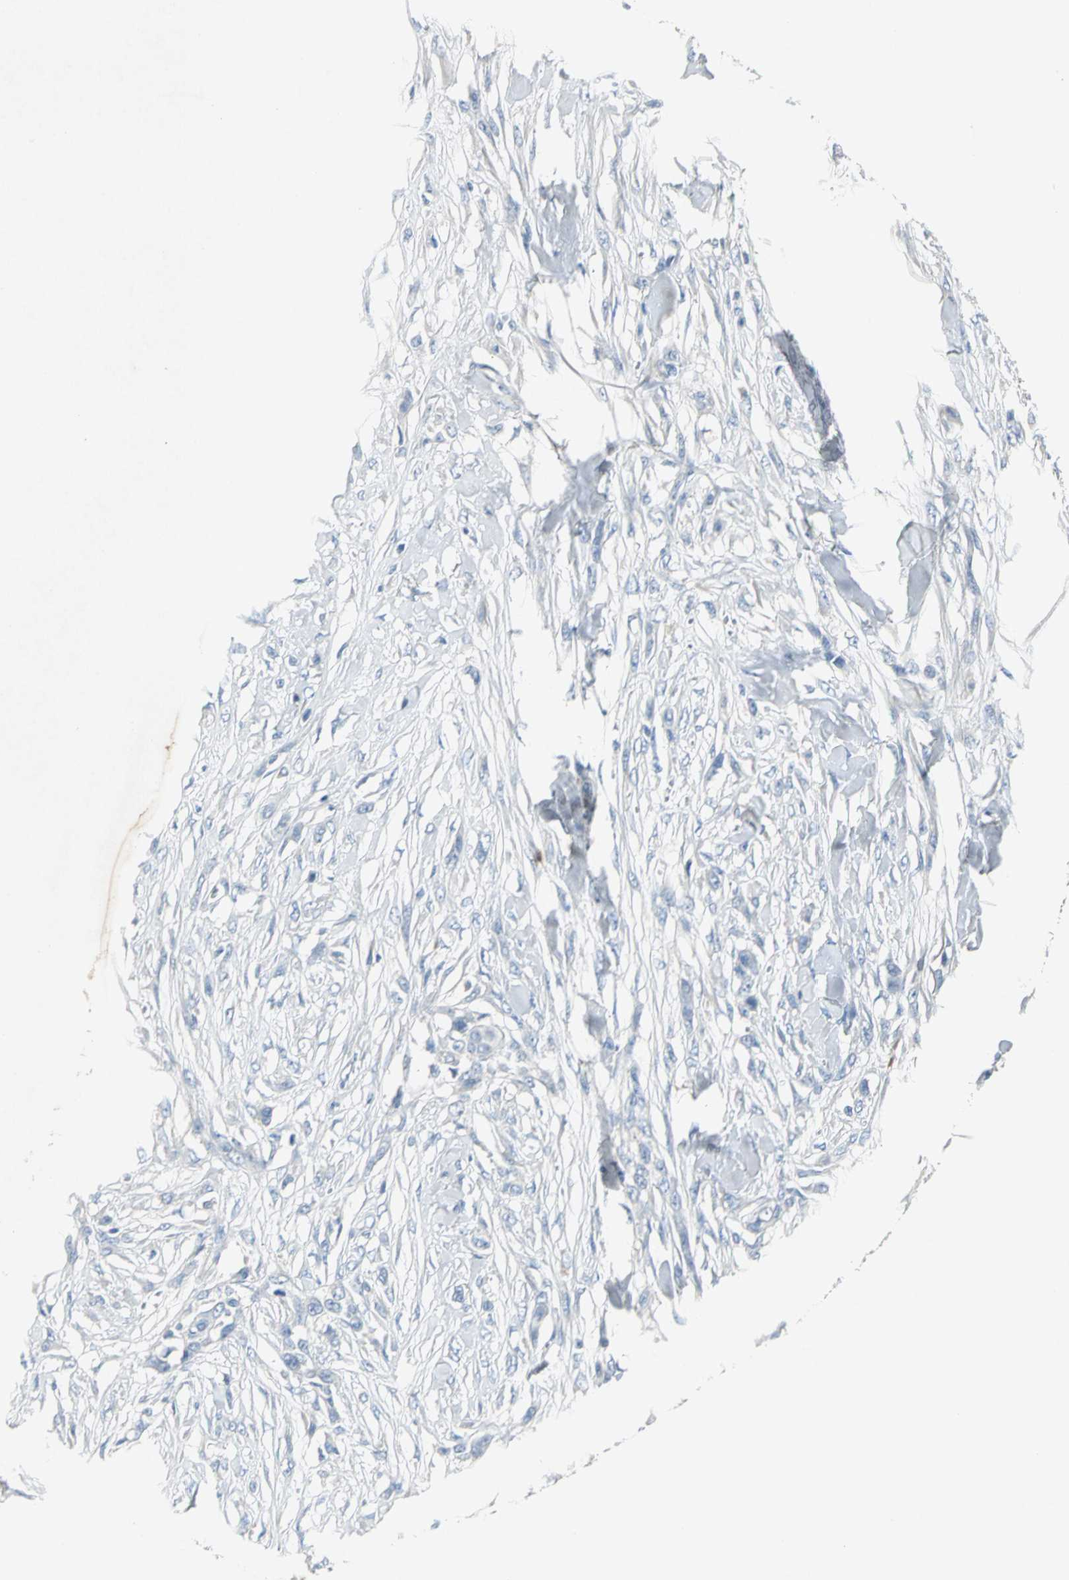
{"staining": {"intensity": "negative", "quantity": "none", "location": "none"}, "tissue": "skin cancer", "cell_type": "Tumor cells", "image_type": "cancer", "snomed": [{"axis": "morphology", "description": "Normal tissue, NOS"}, {"axis": "morphology", "description": "Squamous cell carcinoma, NOS"}, {"axis": "topography", "description": "Skin"}], "caption": "An immunohistochemistry photomicrograph of squamous cell carcinoma (skin) is shown. There is no staining in tumor cells of squamous cell carcinoma (skin).", "gene": "EFNB3", "patient": {"sex": "female", "age": 59}}